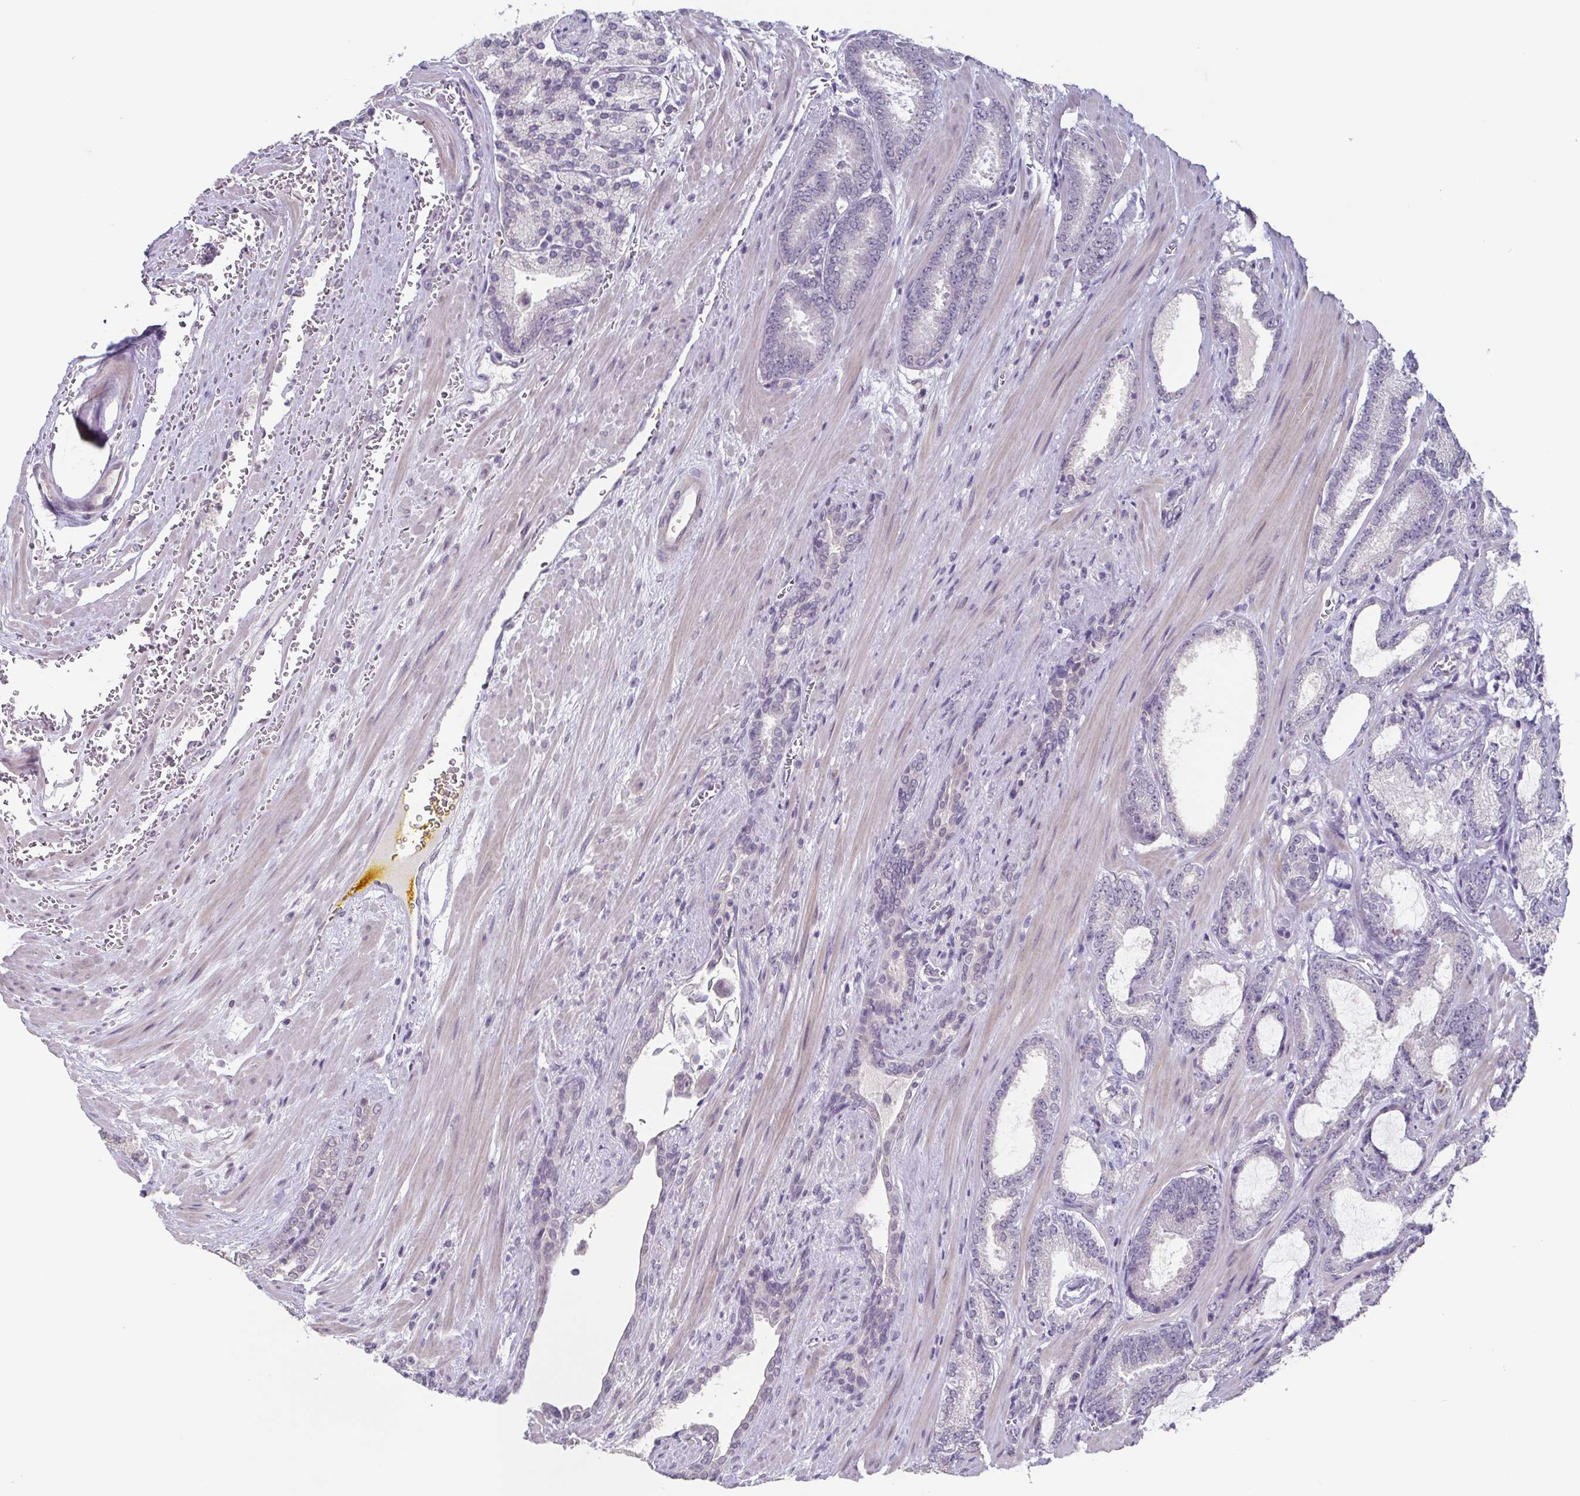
{"staining": {"intensity": "negative", "quantity": "none", "location": "none"}, "tissue": "prostate cancer", "cell_type": "Tumor cells", "image_type": "cancer", "snomed": [{"axis": "morphology", "description": "Adenocarcinoma, High grade"}, {"axis": "topography", "description": "Prostate"}], "caption": "Prostate adenocarcinoma (high-grade) stained for a protein using IHC displays no positivity tumor cells.", "gene": "GHRL", "patient": {"sex": "male", "age": 64}}